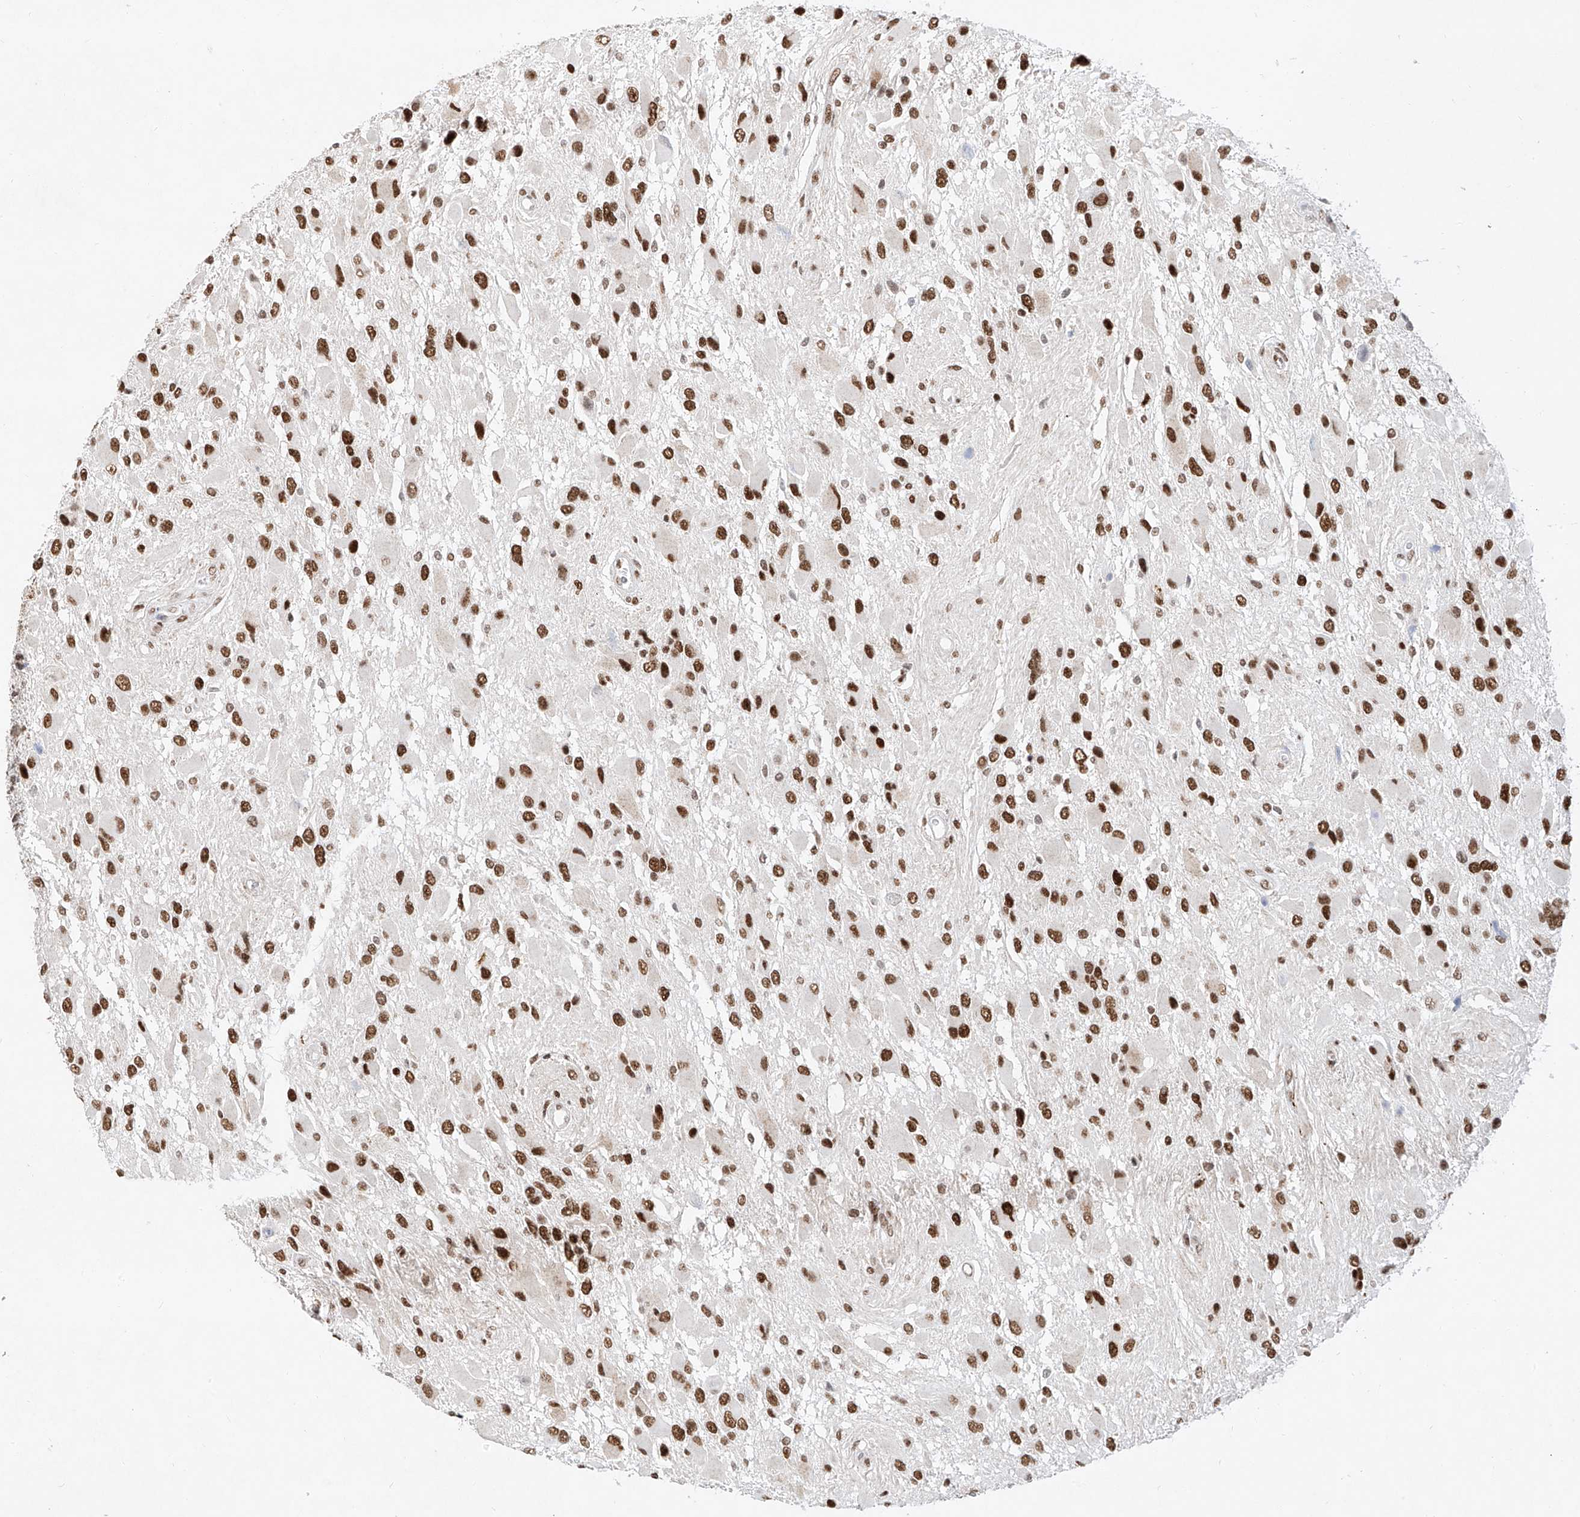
{"staining": {"intensity": "strong", "quantity": ">75%", "location": "nuclear"}, "tissue": "glioma", "cell_type": "Tumor cells", "image_type": "cancer", "snomed": [{"axis": "morphology", "description": "Glioma, malignant, High grade"}, {"axis": "topography", "description": "Brain"}], "caption": "High-magnification brightfield microscopy of malignant high-grade glioma stained with DAB (brown) and counterstained with hematoxylin (blue). tumor cells exhibit strong nuclear expression is identified in approximately>75% of cells.", "gene": "TAF4", "patient": {"sex": "male", "age": 53}}